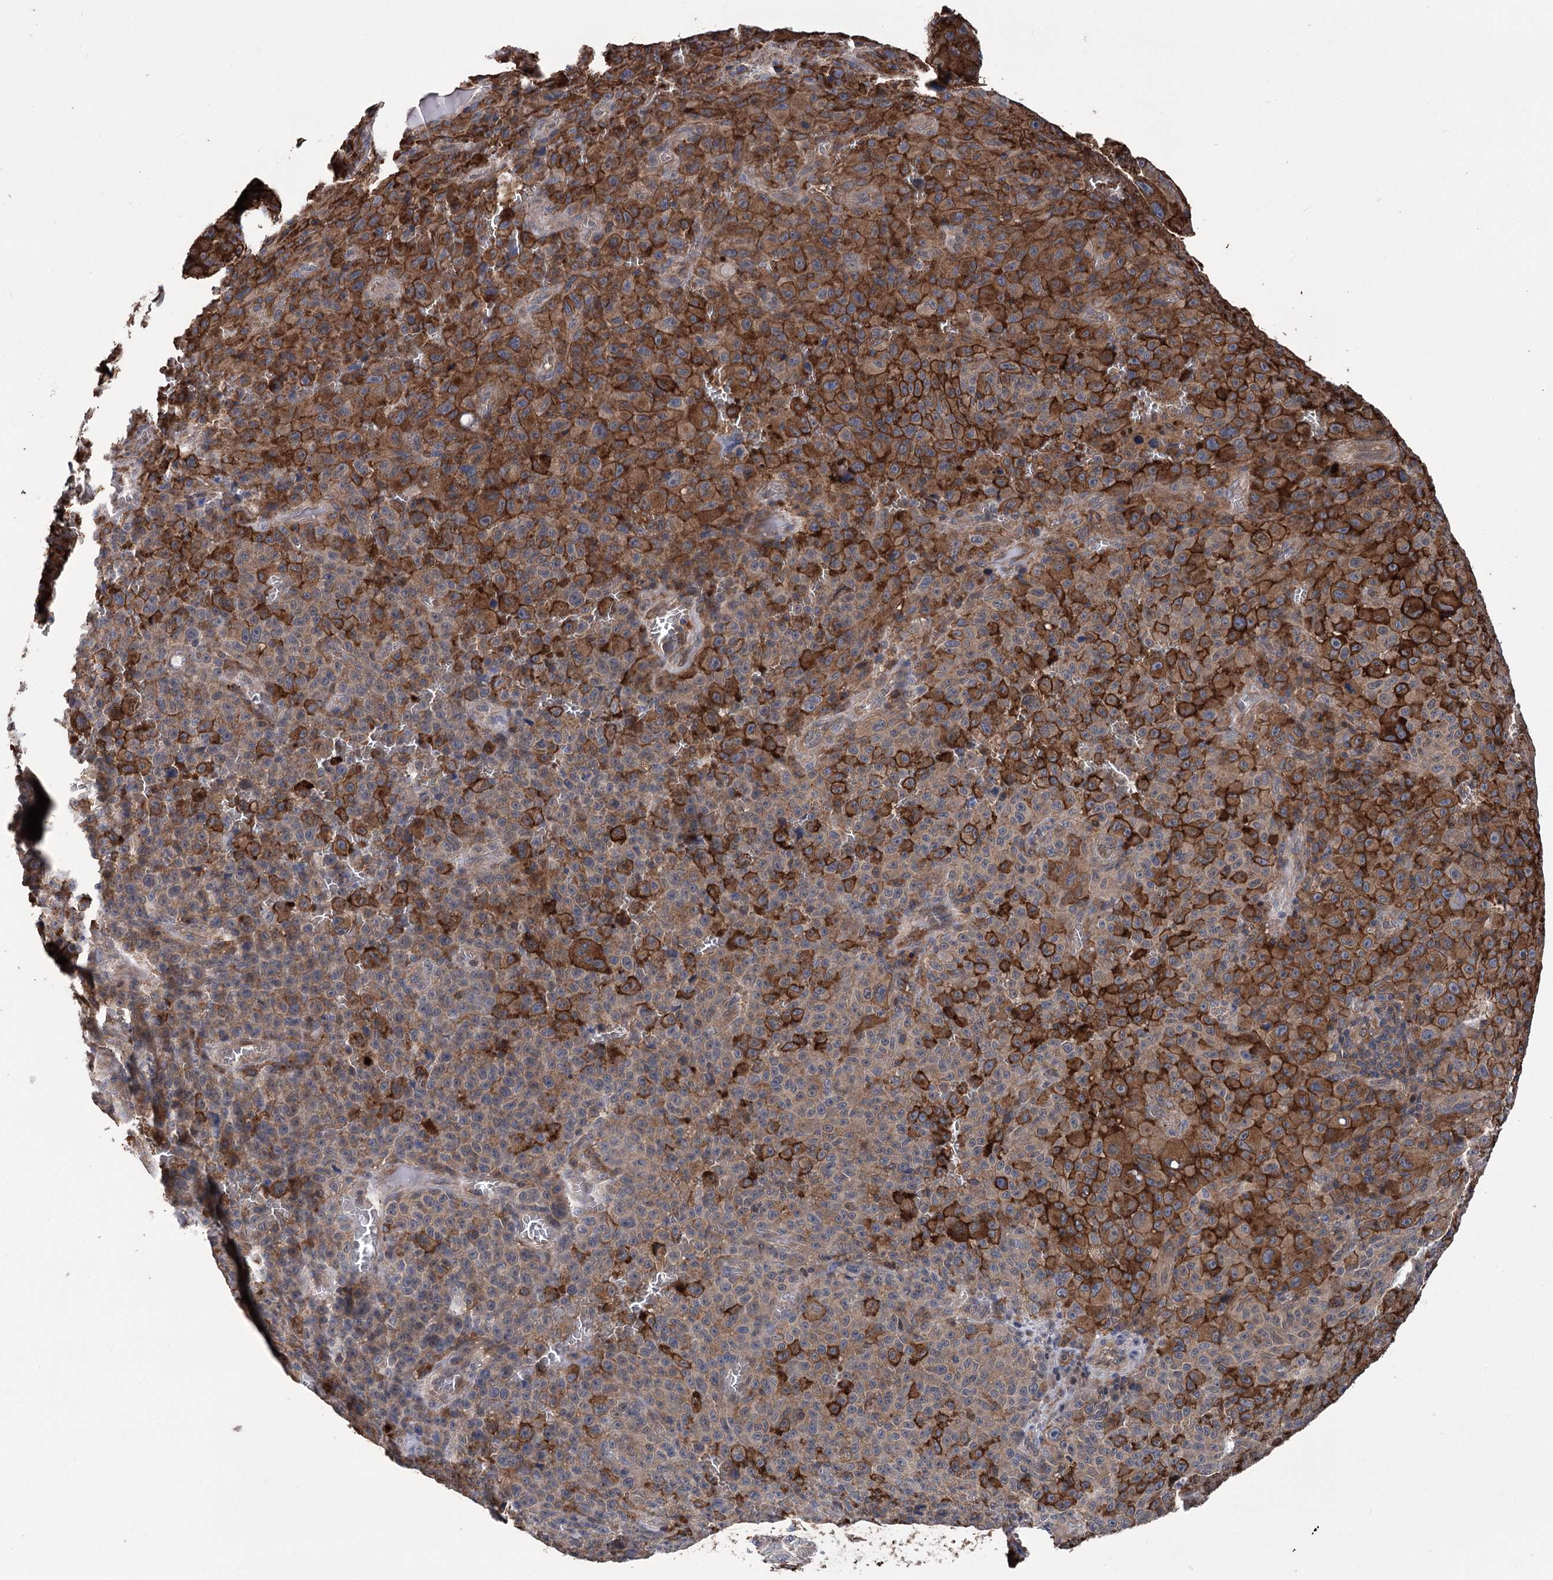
{"staining": {"intensity": "strong", "quantity": "25%-75%", "location": "cytoplasmic/membranous"}, "tissue": "melanoma", "cell_type": "Tumor cells", "image_type": "cancer", "snomed": [{"axis": "morphology", "description": "Malignant melanoma, NOS"}, {"axis": "topography", "description": "Skin"}], "caption": "This is a histology image of immunohistochemistry (IHC) staining of malignant melanoma, which shows strong staining in the cytoplasmic/membranous of tumor cells.", "gene": "DPP3", "patient": {"sex": "female", "age": 82}}